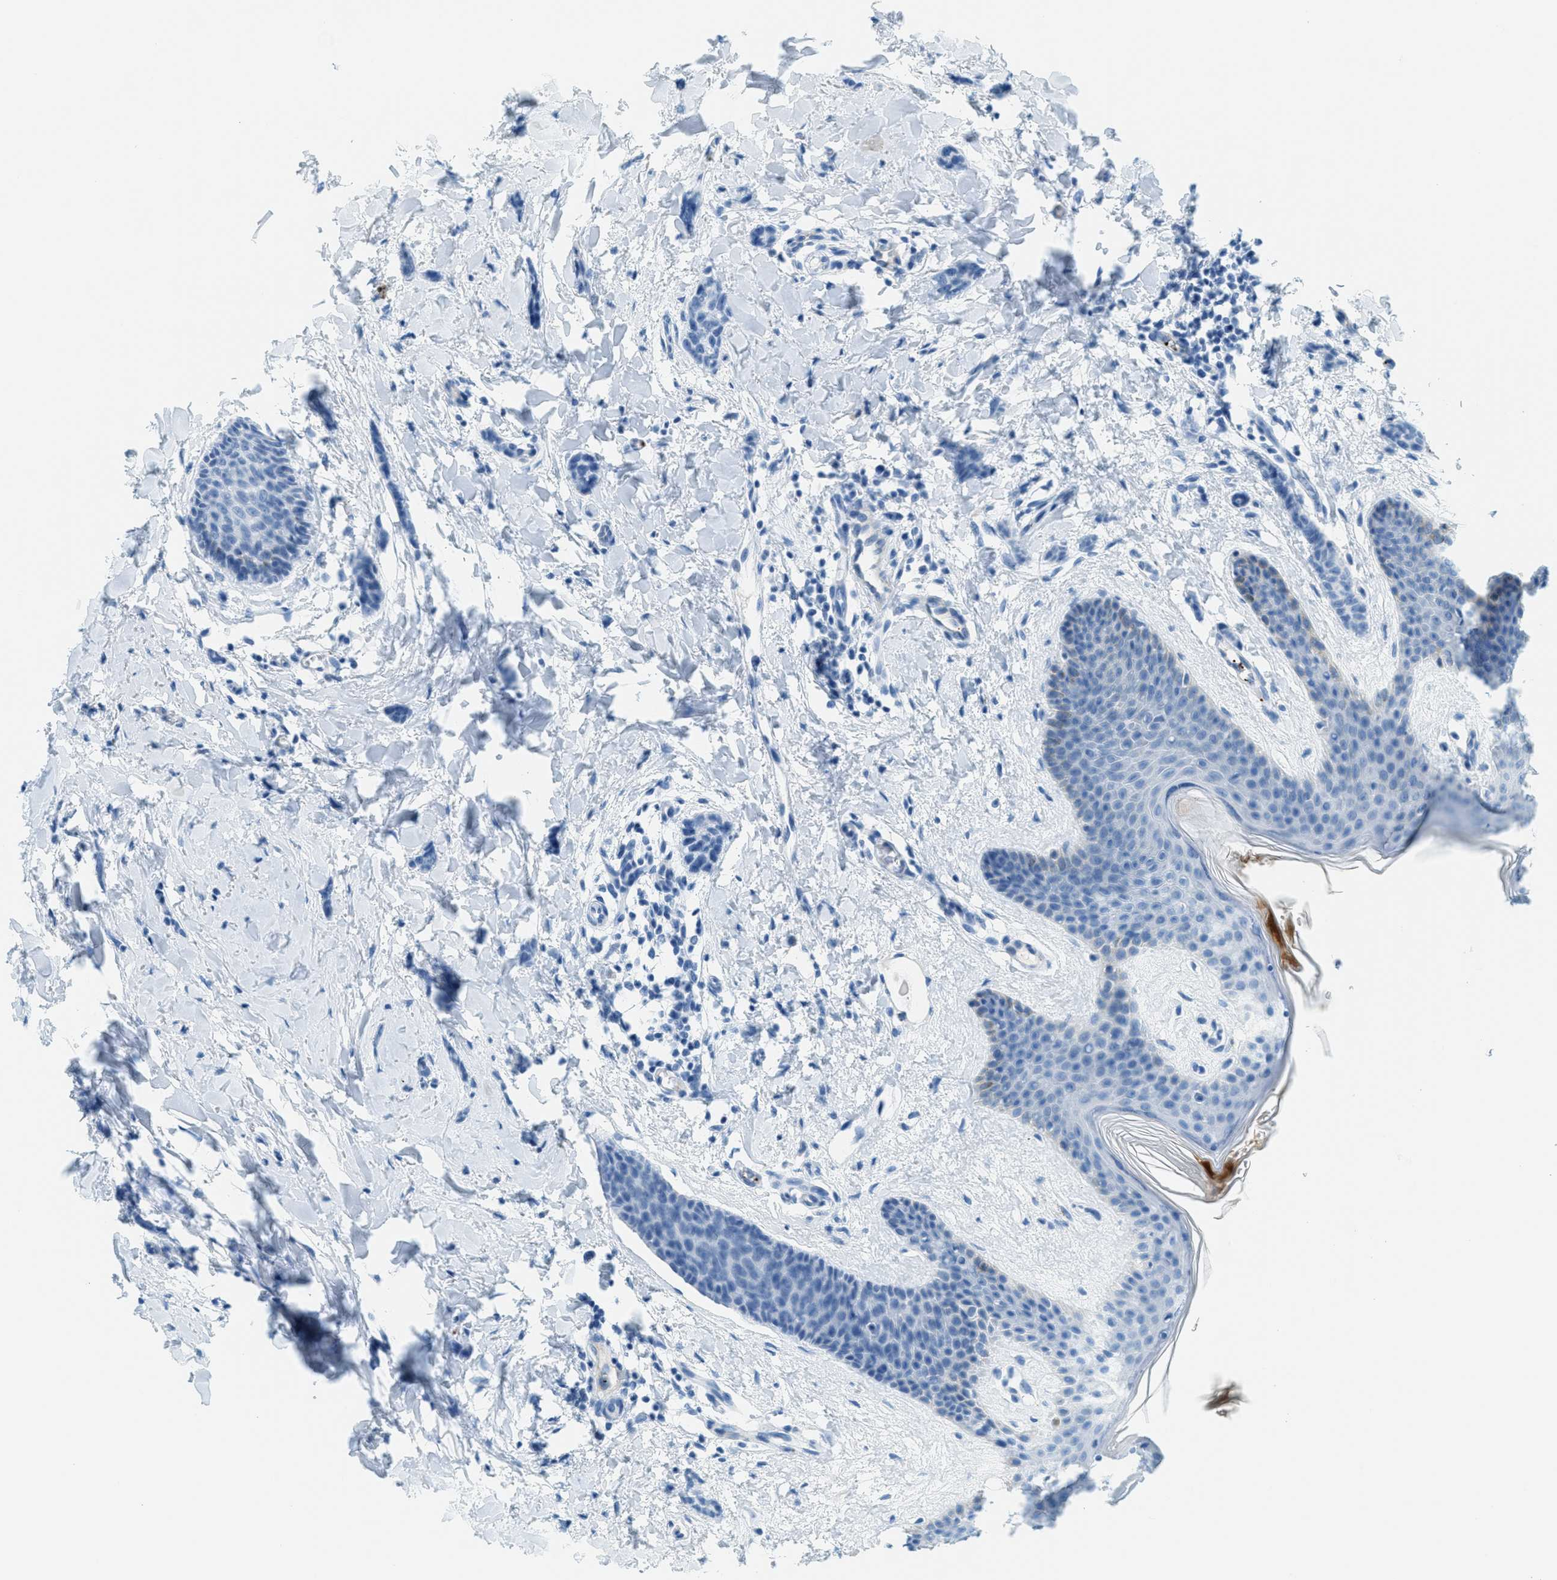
{"staining": {"intensity": "negative", "quantity": "none", "location": "none"}, "tissue": "breast cancer", "cell_type": "Tumor cells", "image_type": "cancer", "snomed": [{"axis": "morphology", "description": "Lobular carcinoma"}, {"axis": "topography", "description": "Skin"}, {"axis": "topography", "description": "Breast"}], "caption": "Immunohistochemistry (IHC) of human breast lobular carcinoma reveals no staining in tumor cells. Nuclei are stained in blue.", "gene": "PPBP", "patient": {"sex": "female", "age": 46}}